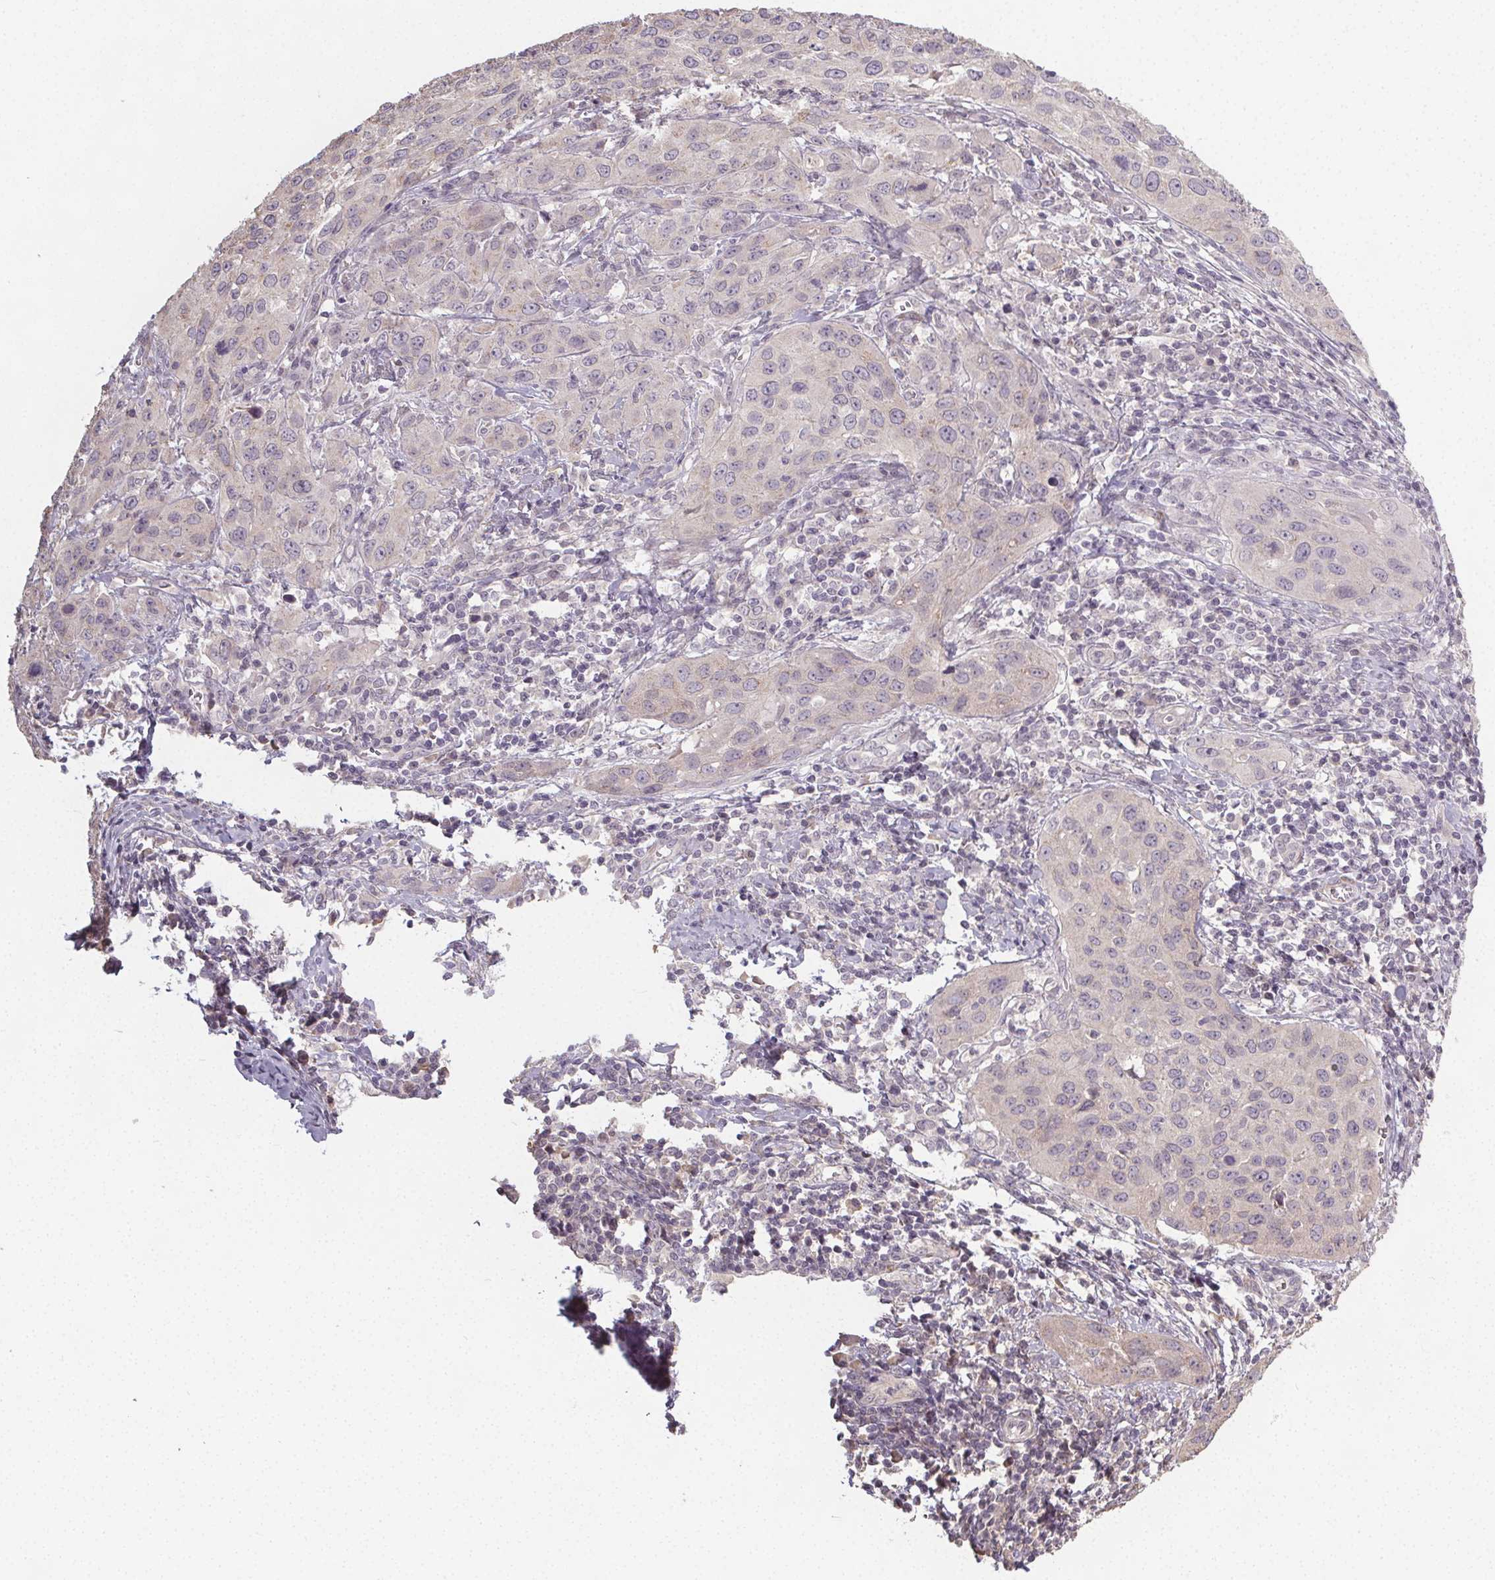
{"staining": {"intensity": "negative", "quantity": "none", "location": "none"}, "tissue": "cervical cancer", "cell_type": "Tumor cells", "image_type": "cancer", "snomed": [{"axis": "morphology", "description": "Normal tissue, NOS"}, {"axis": "morphology", "description": "Squamous cell carcinoma, NOS"}, {"axis": "topography", "description": "Cervix"}], "caption": "Tumor cells are negative for brown protein staining in cervical cancer (squamous cell carcinoma).", "gene": "SLC26A2", "patient": {"sex": "female", "age": 51}}